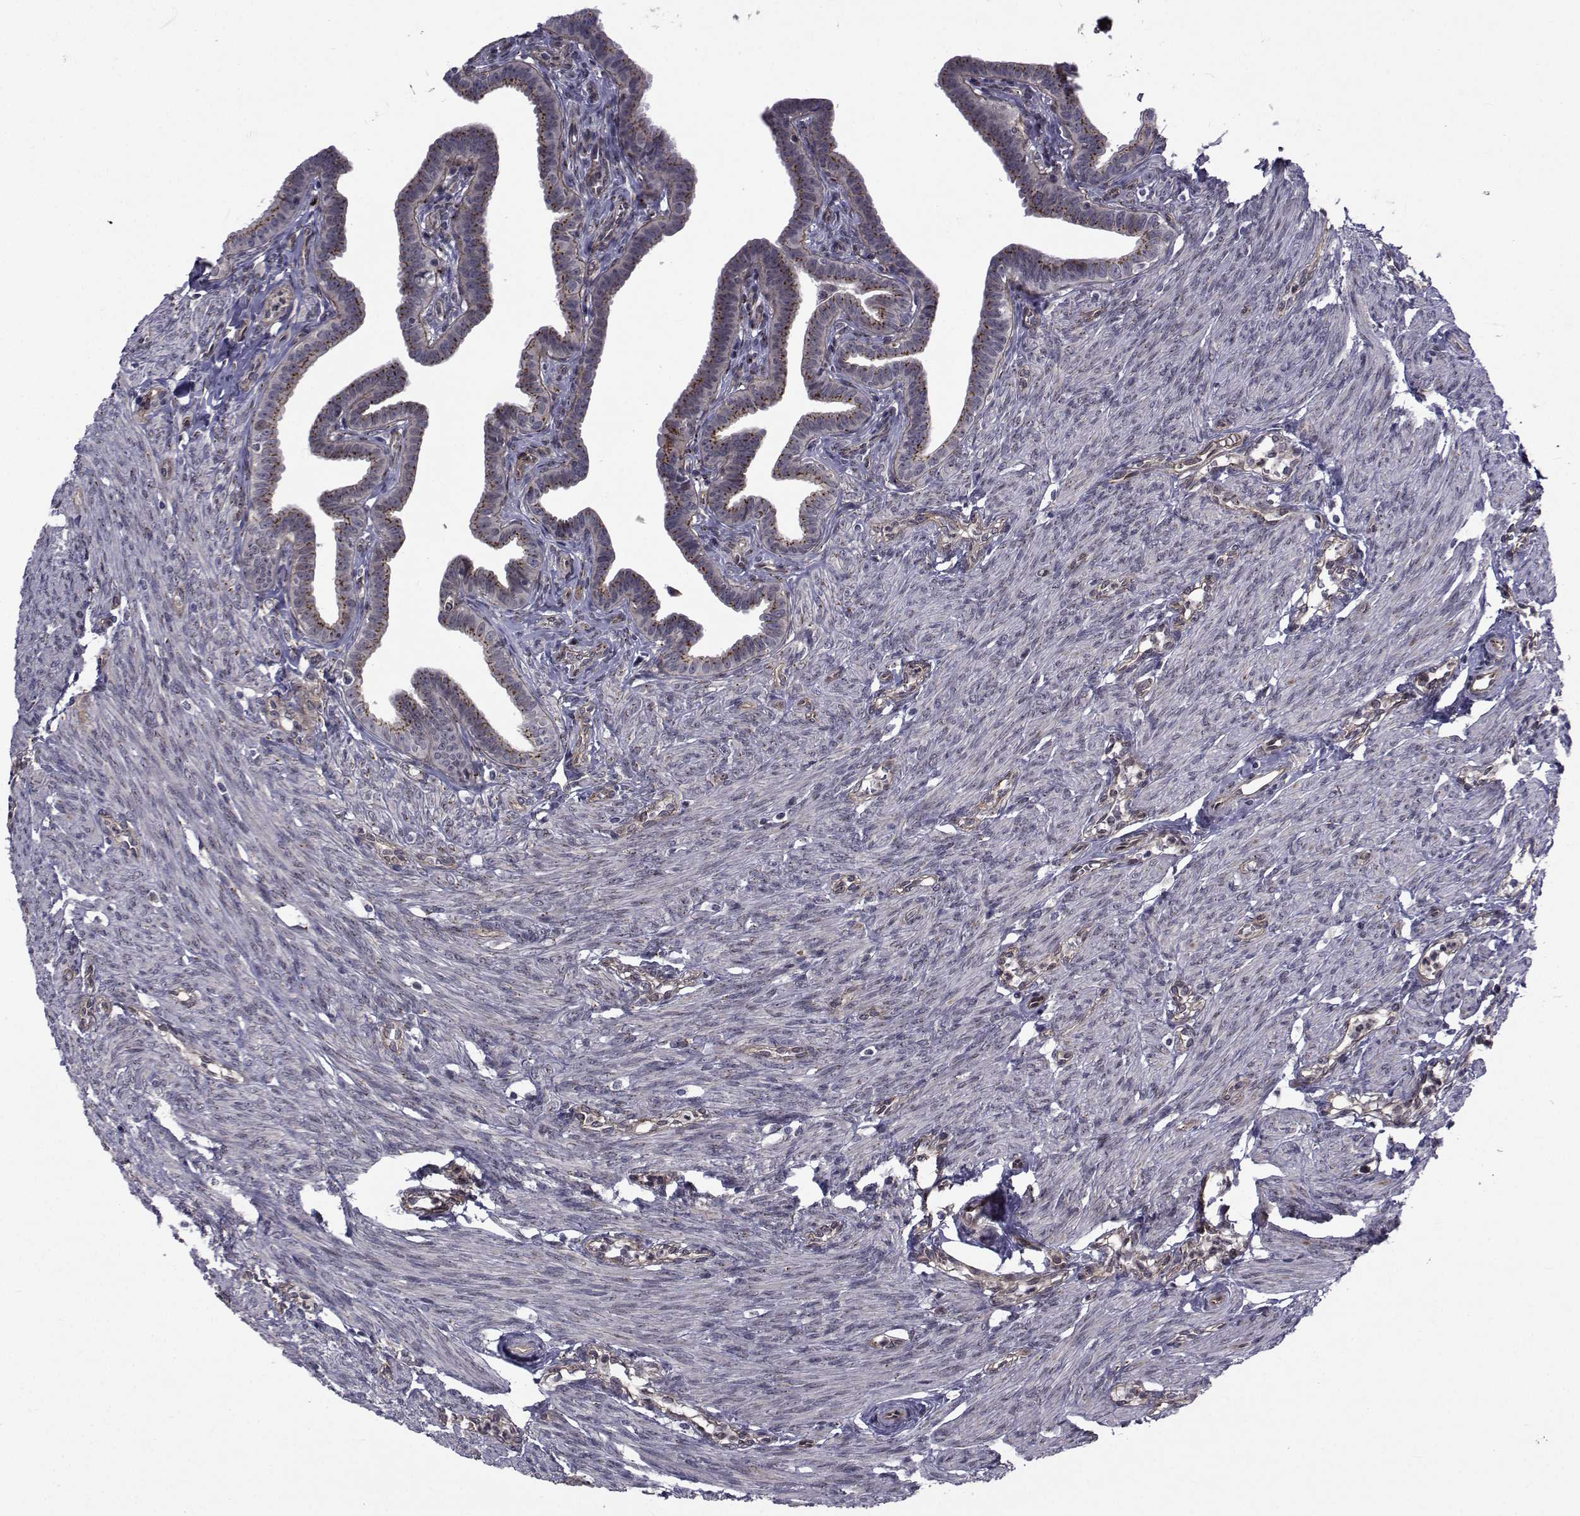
{"staining": {"intensity": "moderate", "quantity": ">75%", "location": "cytoplasmic/membranous"}, "tissue": "fallopian tube", "cell_type": "Glandular cells", "image_type": "normal", "snomed": [{"axis": "morphology", "description": "Normal tissue, NOS"}, {"axis": "topography", "description": "Fallopian tube"}, {"axis": "topography", "description": "Ovary"}], "caption": "Immunohistochemical staining of benign fallopian tube demonstrates medium levels of moderate cytoplasmic/membranous positivity in about >75% of glandular cells. Nuclei are stained in blue.", "gene": "ATP6V1C2", "patient": {"sex": "female", "age": 33}}